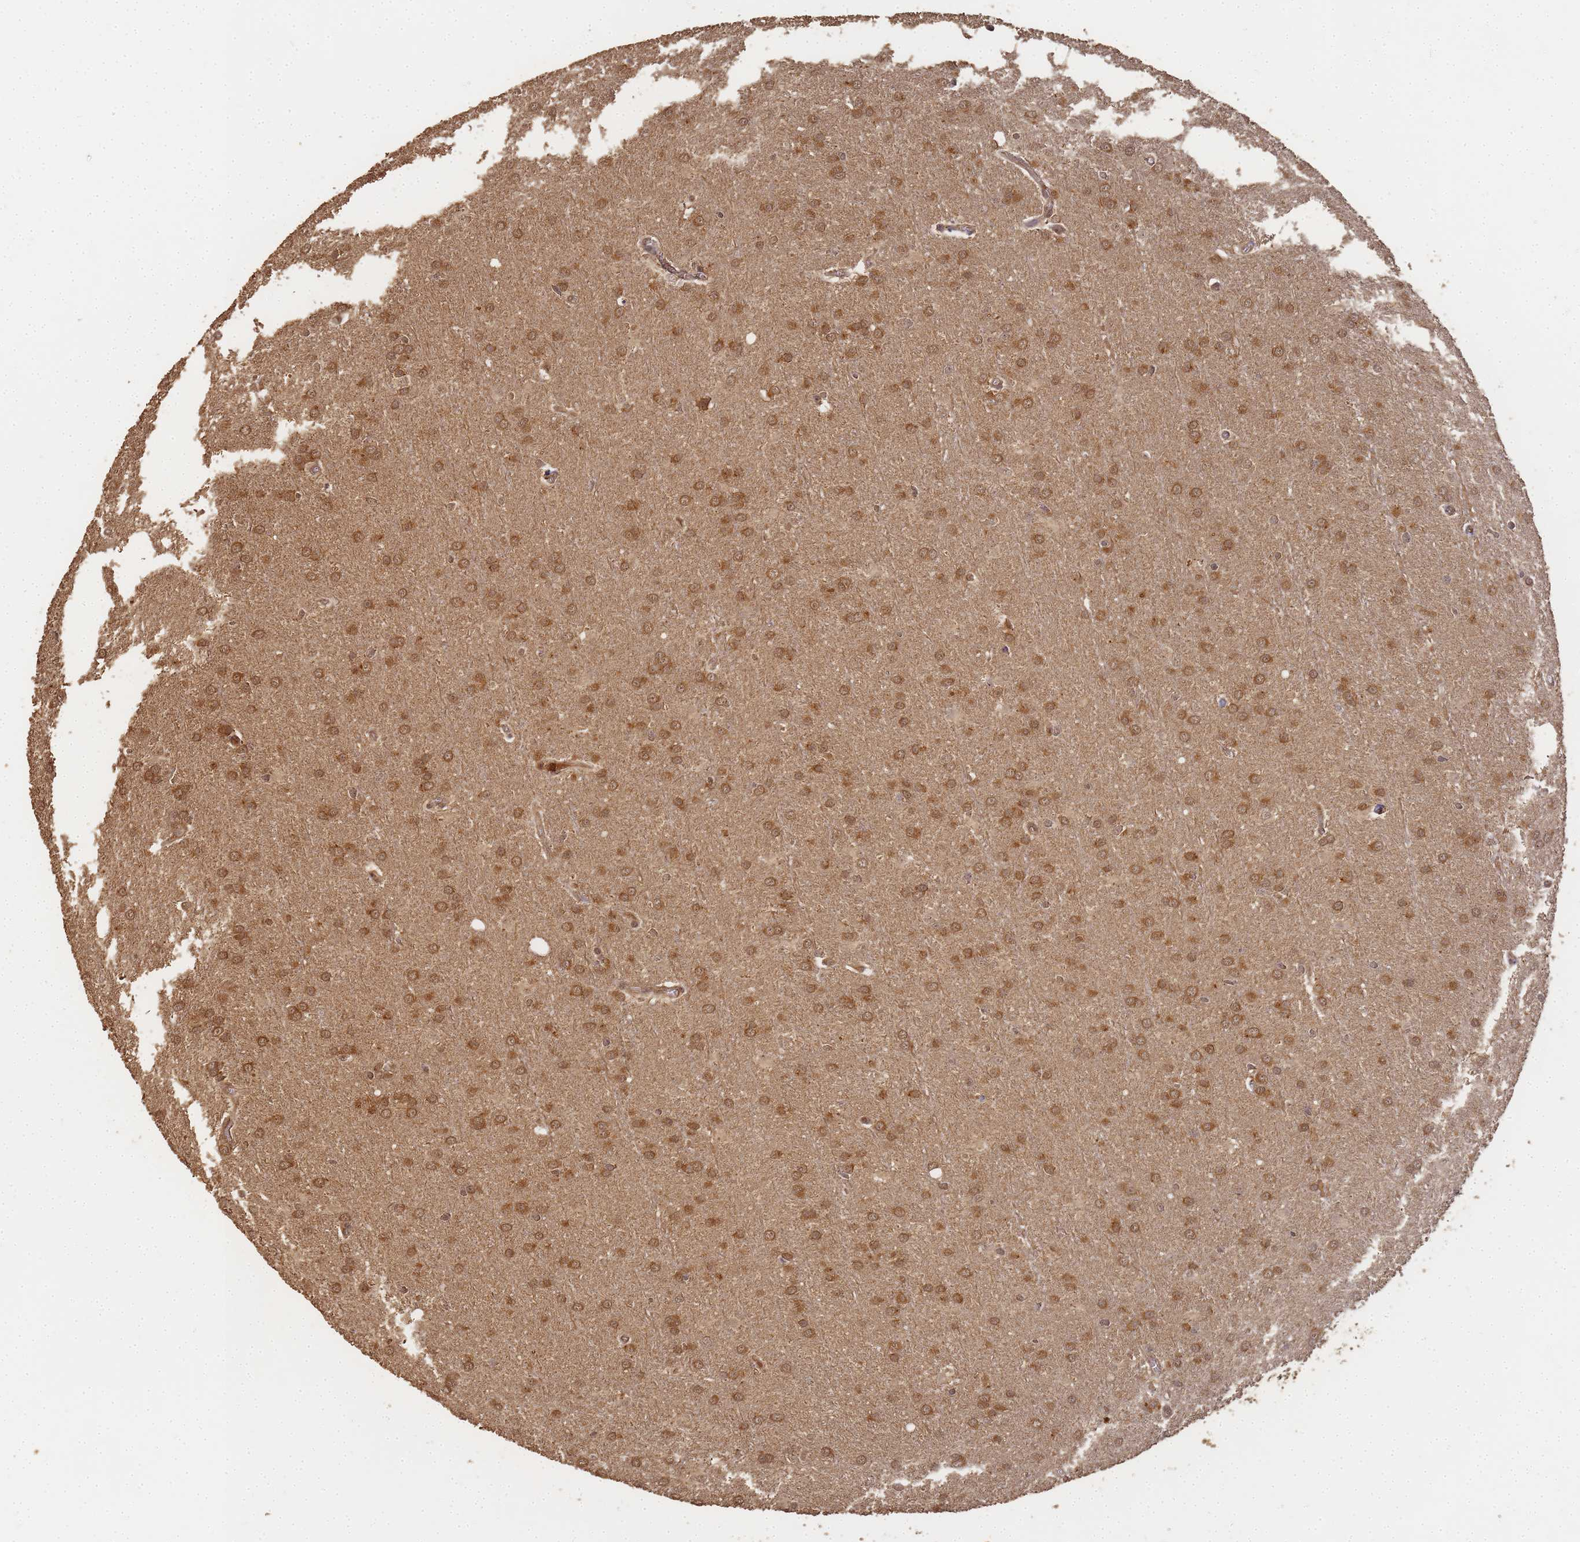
{"staining": {"intensity": "moderate", "quantity": ">75%", "location": "cytoplasmic/membranous,nuclear"}, "tissue": "glioma", "cell_type": "Tumor cells", "image_type": "cancer", "snomed": [{"axis": "morphology", "description": "Glioma, malignant, Low grade"}, {"axis": "topography", "description": "Brain"}], "caption": "Protein staining reveals moderate cytoplasmic/membranous and nuclear staining in about >75% of tumor cells in glioma. (DAB = brown stain, brightfield microscopy at high magnification).", "gene": "ALKBH1", "patient": {"sex": "female", "age": 32}}